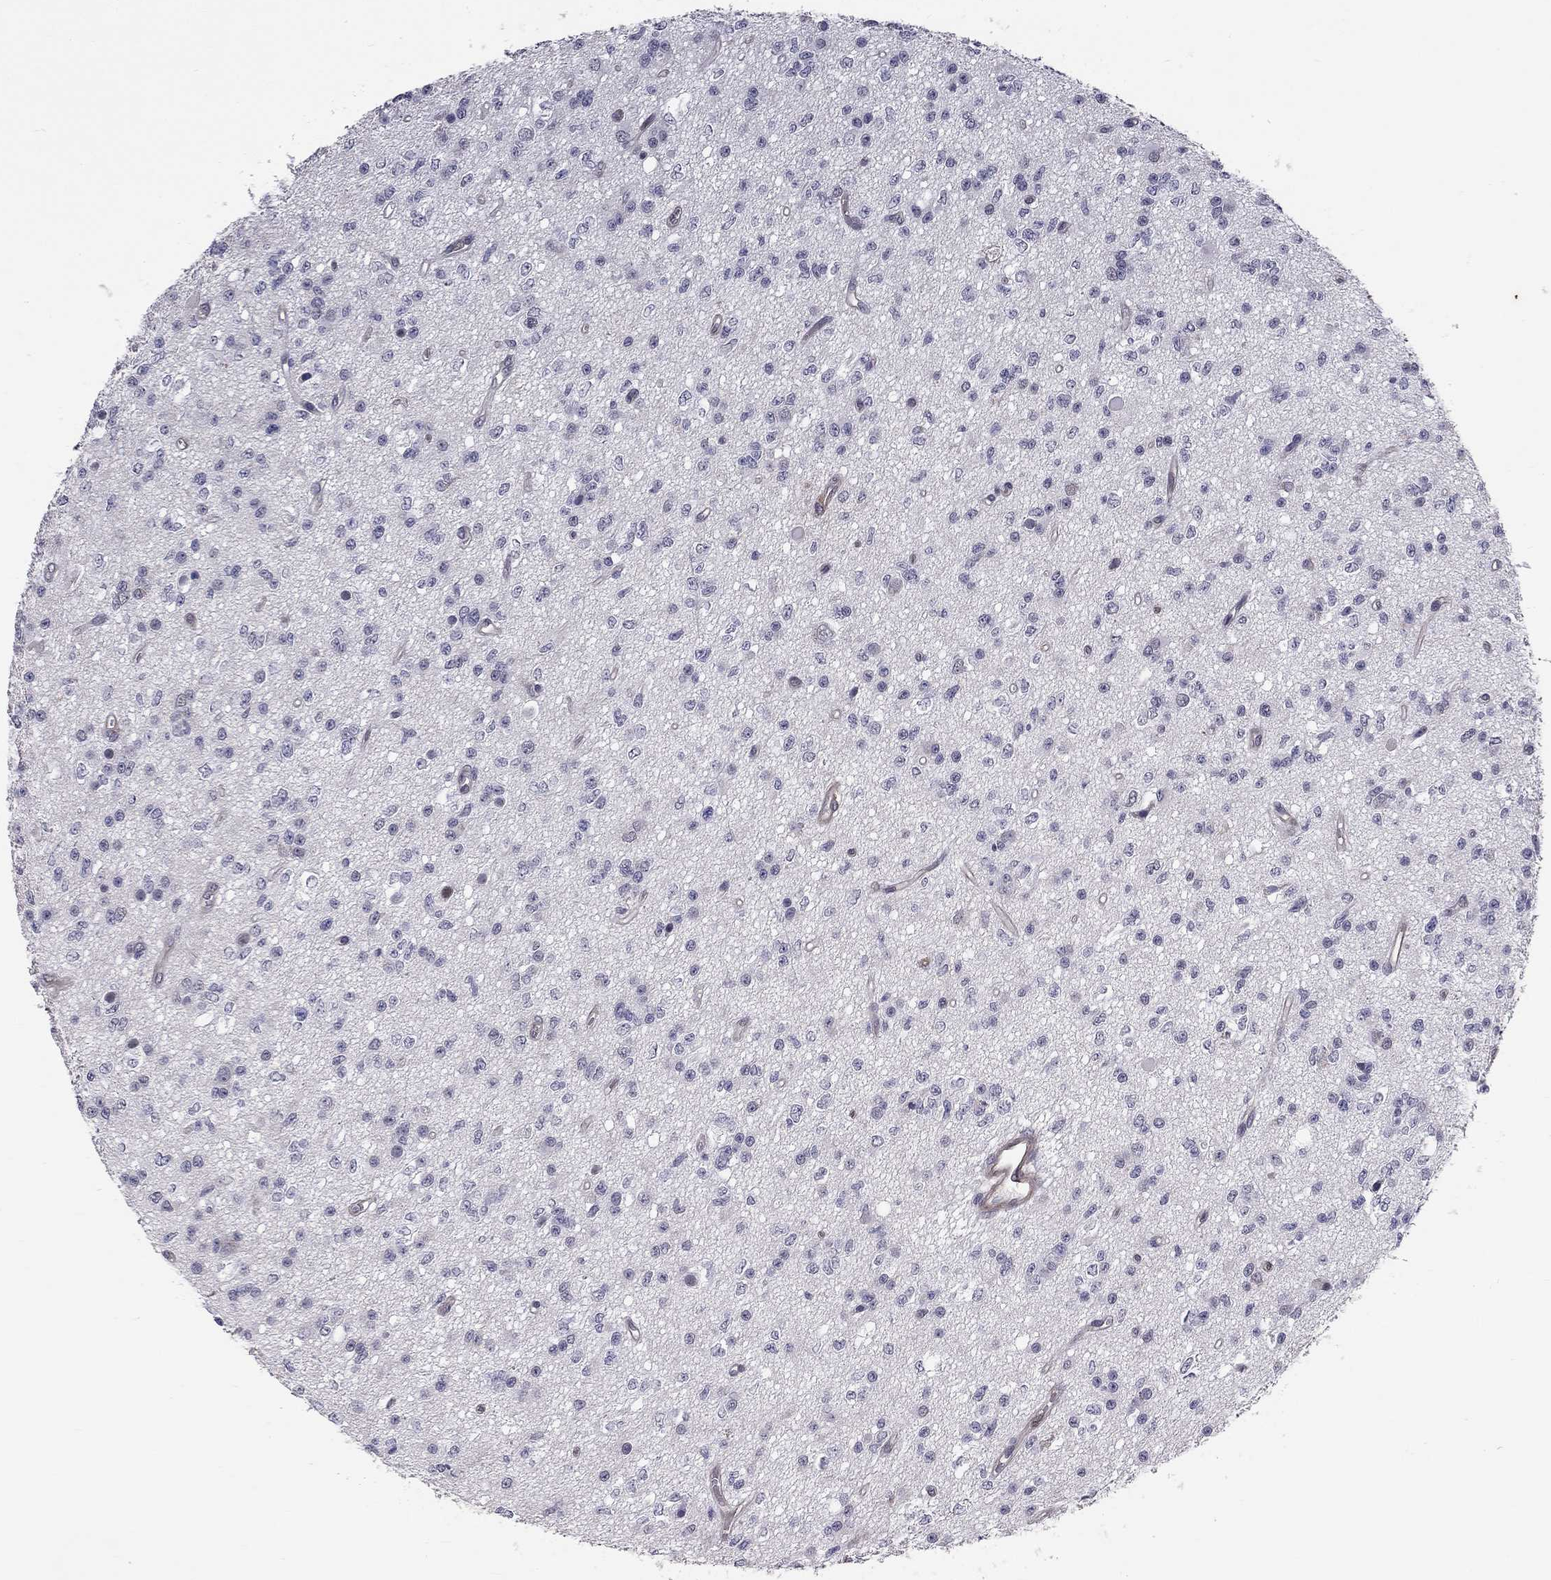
{"staining": {"intensity": "negative", "quantity": "none", "location": "none"}, "tissue": "glioma", "cell_type": "Tumor cells", "image_type": "cancer", "snomed": [{"axis": "morphology", "description": "Glioma, malignant, Low grade"}, {"axis": "topography", "description": "Brain"}], "caption": "An IHC histopathology image of glioma is shown. There is no staining in tumor cells of glioma.", "gene": "GJB4", "patient": {"sex": "female", "age": 45}}